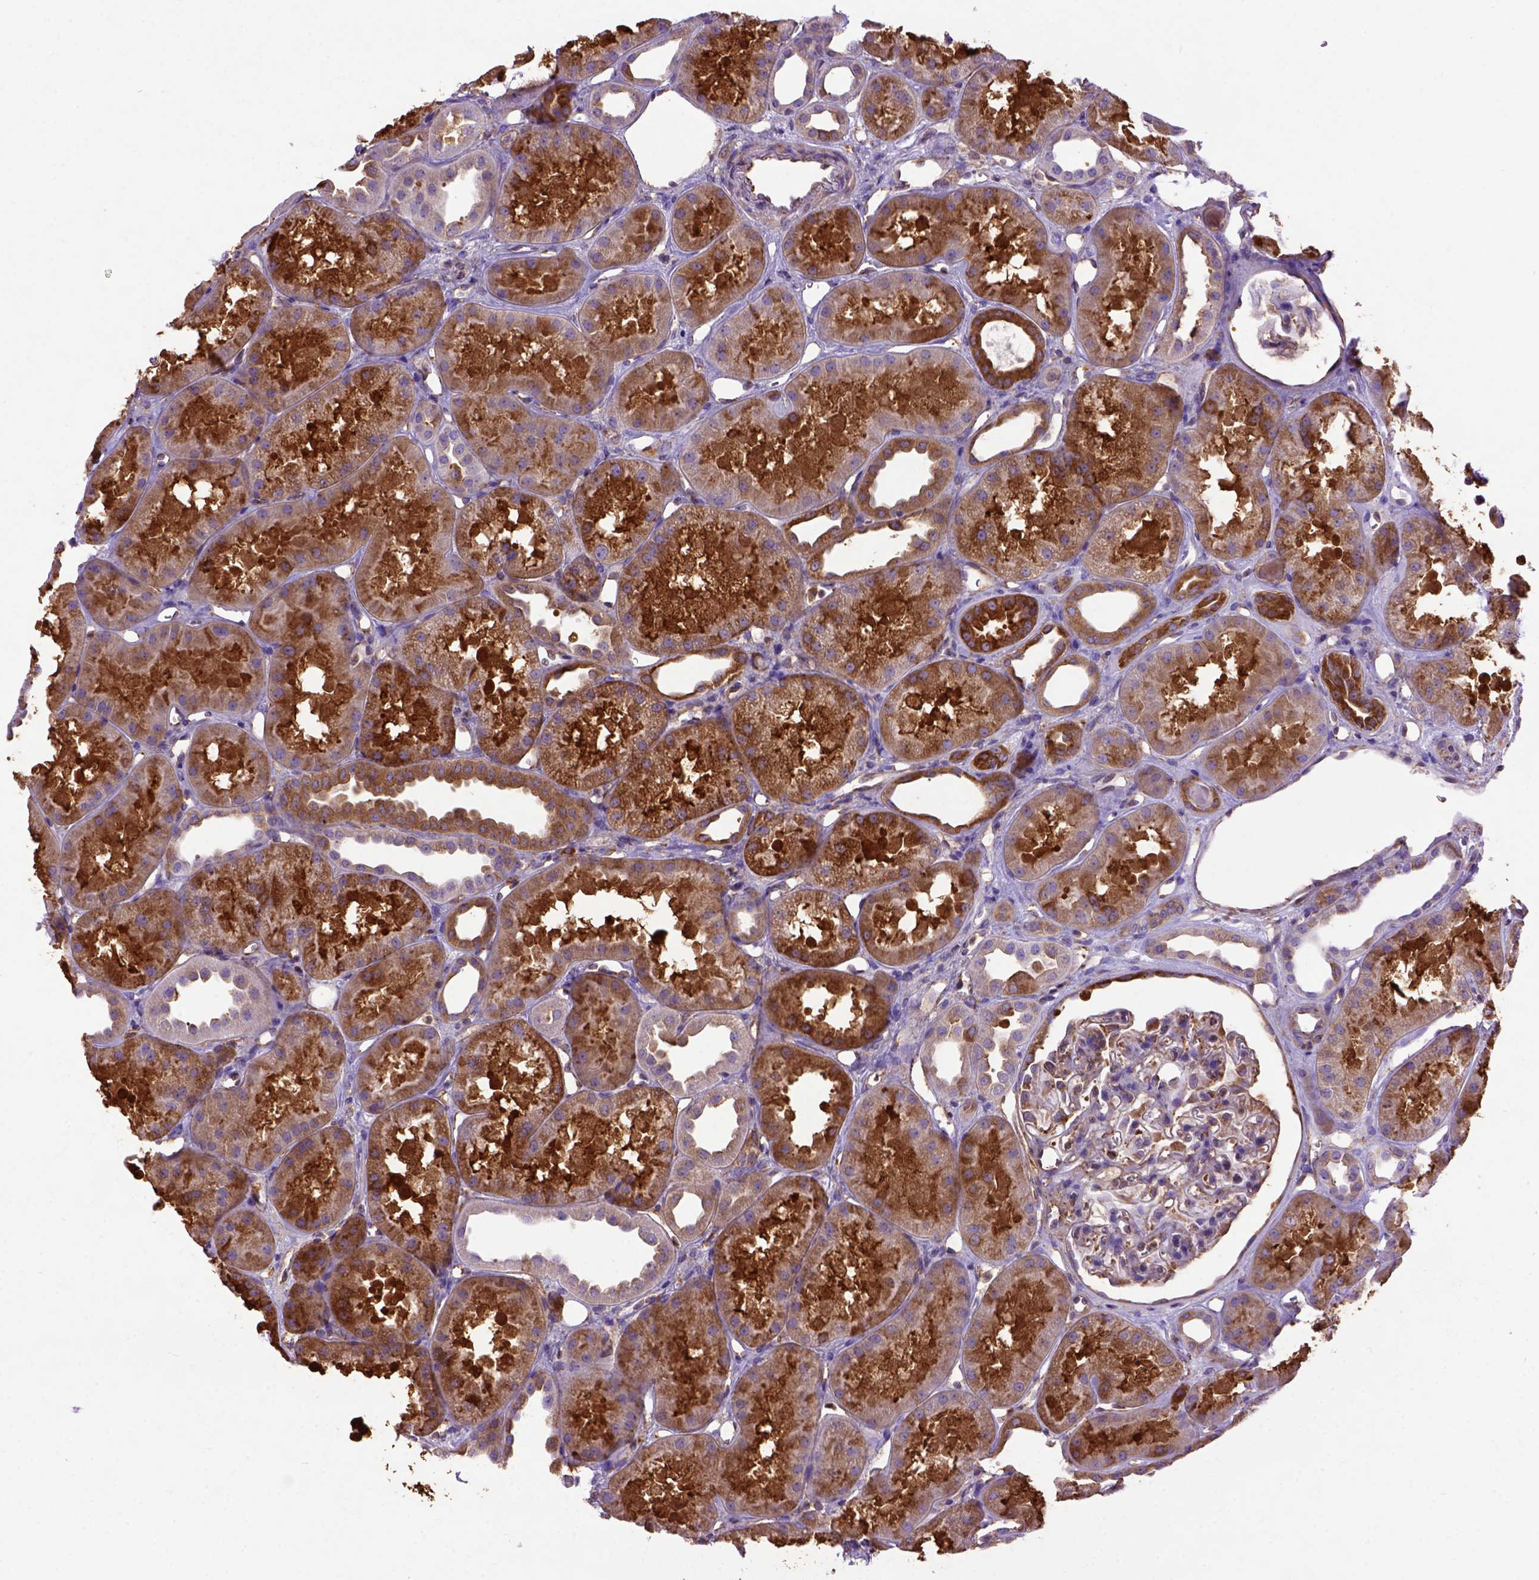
{"staining": {"intensity": "moderate", "quantity": "25%-75%", "location": "cytoplasmic/membranous"}, "tissue": "kidney", "cell_type": "Cells in glomeruli", "image_type": "normal", "snomed": [{"axis": "morphology", "description": "Normal tissue, NOS"}, {"axis": "topography", "description": "Kidney"}], "caption": "This histopathology image reveals unremarkable kidney stained with immunohistochemistry to label a protein in brown. The cytoplasmic/membranous of cells in glomeruli show moderate positivity for the protein. Nuclei are counter-stained blue.", "gene": "MVP", "patient": {"sex": "male", "age": 61}}